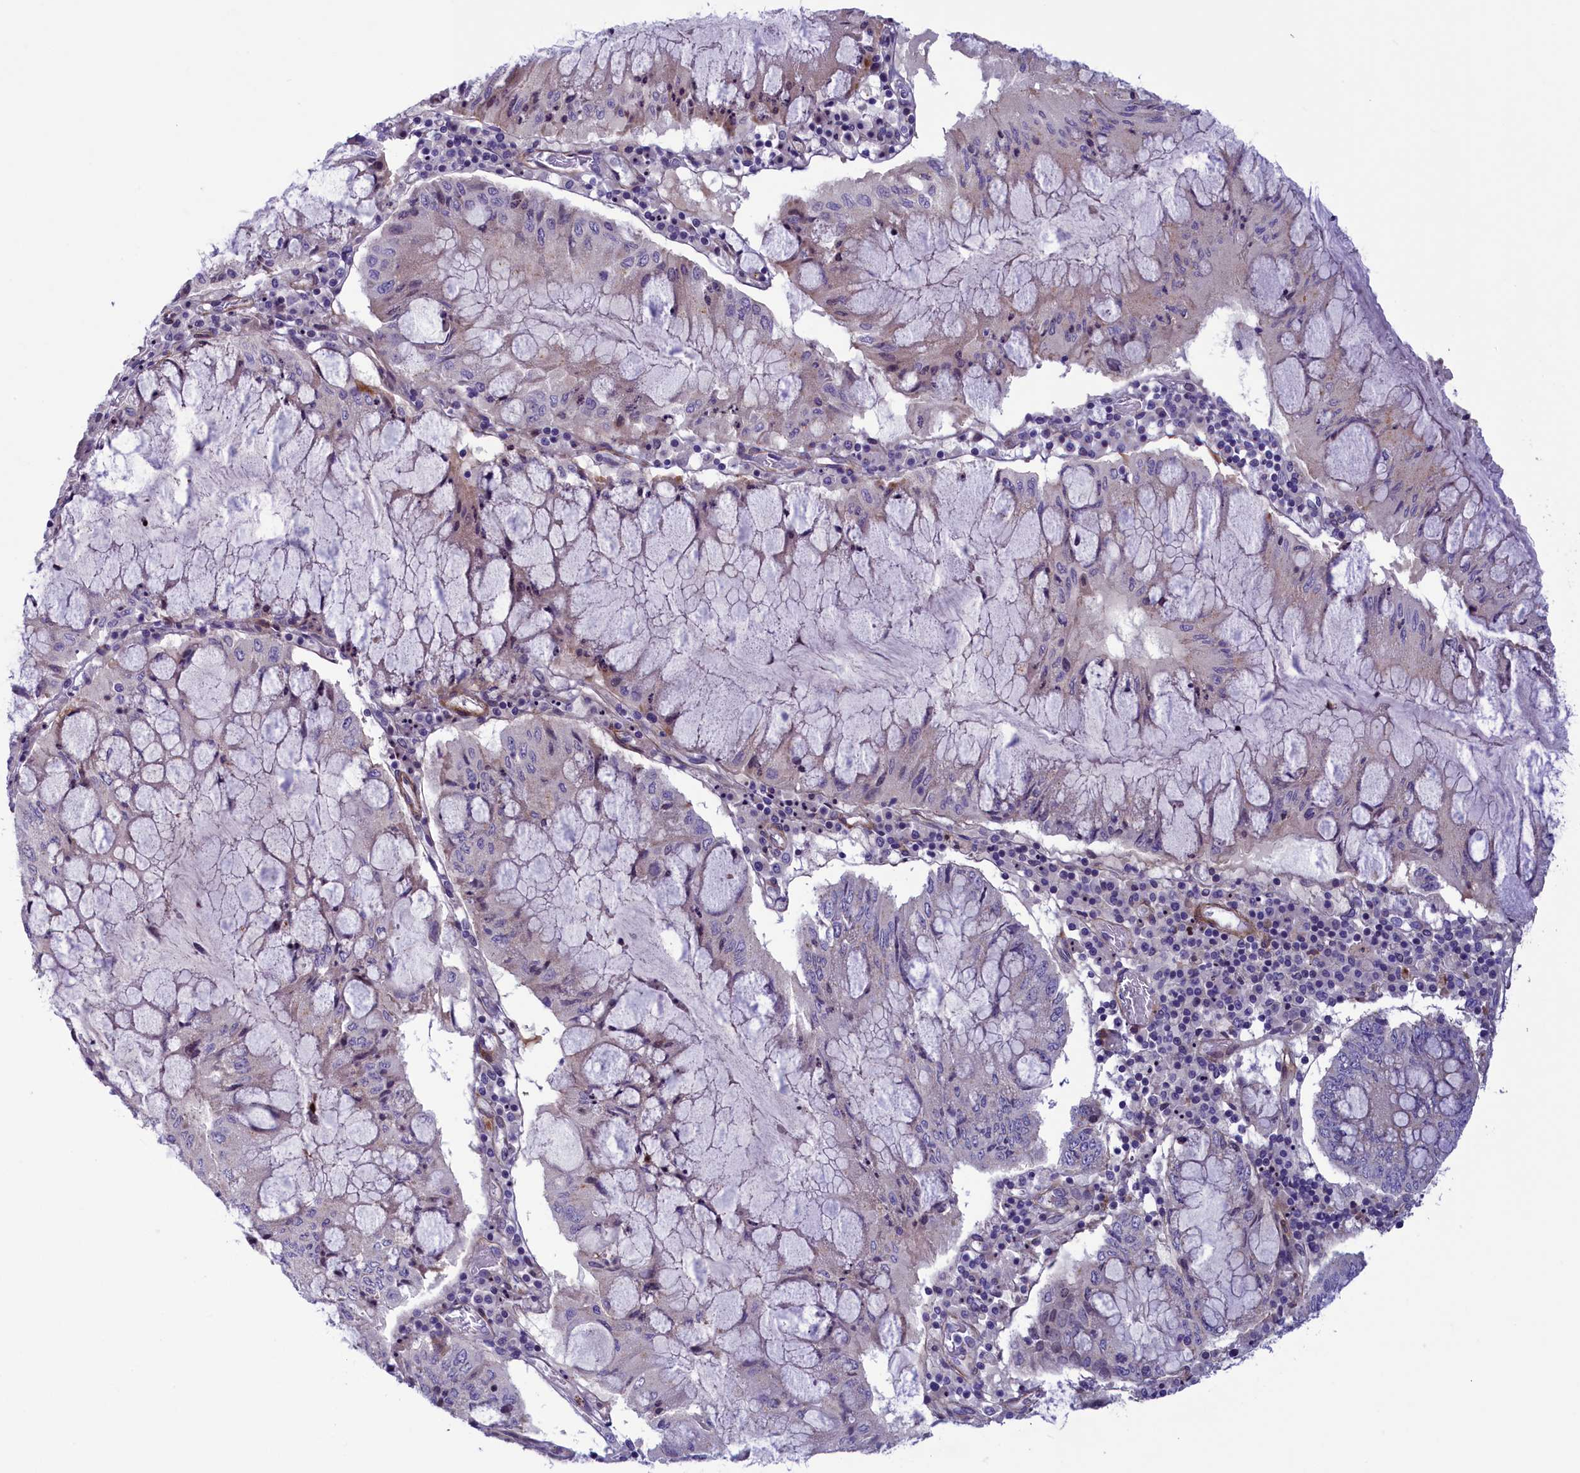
{"staining": {"intensity": "negative", "quantity": "none", "location": "none"}, "tissue": "pancreatic cancer", "cell_type": "Tumor cells", "image_type": "cancer", "snomed": [{"axis": "morphology", "description": "Adenocarcinoma, NOS"}, {"axis": "topography", "description": "Pancreas"}], "caption": "High magnification brightfield microscopy of pancreatic cancer stained with DAB (brown) and counterstained with hematoxylin (blue): tumor cells show no significant expression. (DAB (3,3'-diaminobenzidine) immunohistochemistry (IHC) visualized using brightfield microscopy, high magnification).", "gene": "LOXL1", "patient": {"sex": "female", "age": 50}}